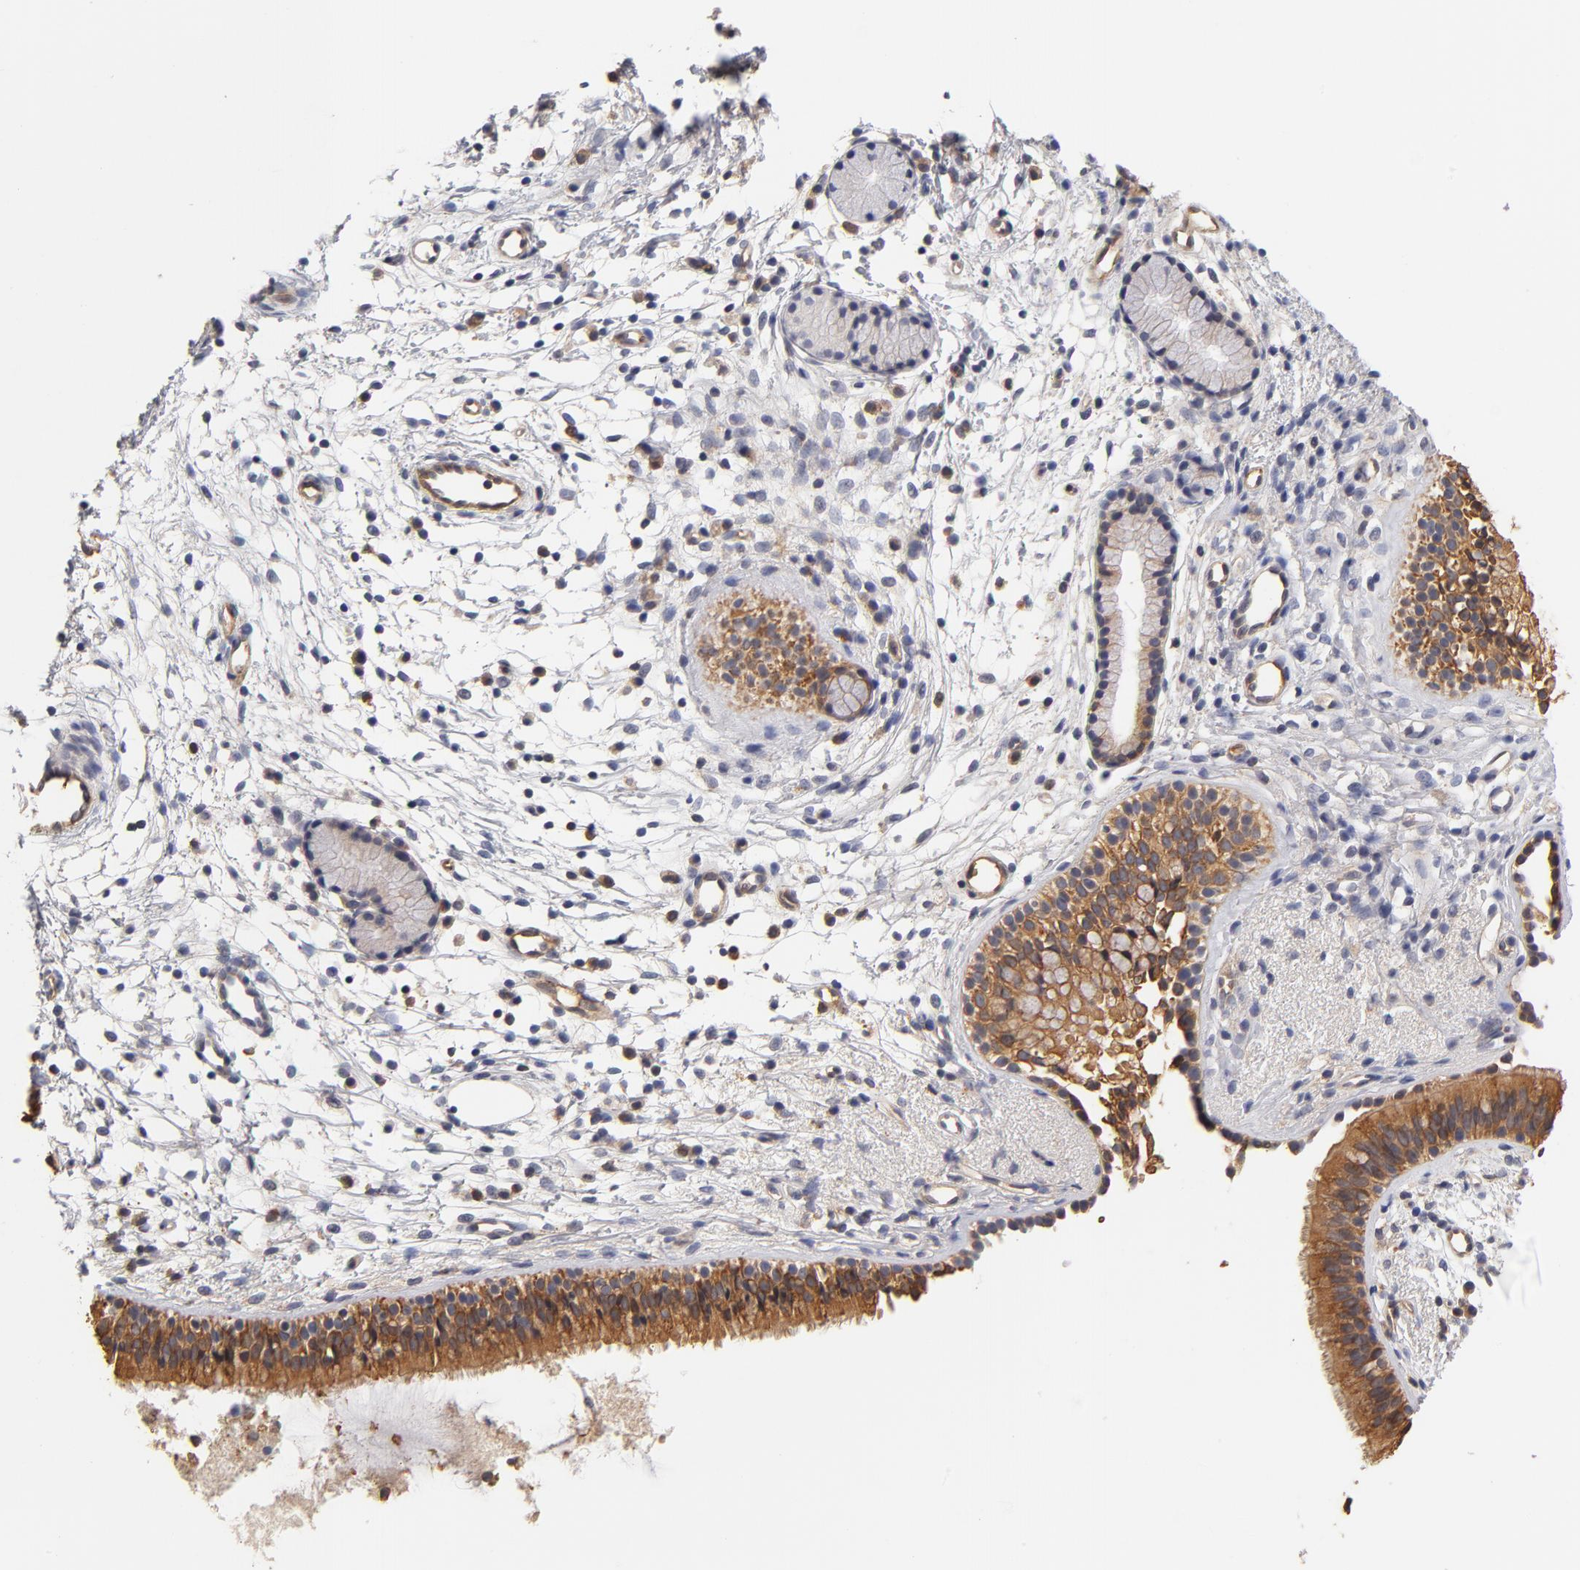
{"staining": {"intensity": "strong", "quantity": ">75%", "location": "cytoplasmic/membranous"}, "tissue": "nasopharynx", "cell_type": "Respiratory epithelial cells", "image_type": "normal", "snomed": [{"axis": "morphology", "description": "Normal tissue, NOS"}, {"axis": "topography", "description": "Nasopharynx"}], "caption": "Immunohistochemistry photomicrograph of benign nasopharynx stained for a protein (brown), which exhibits high levels of strong cytoplasmic/membranous positivity in about >75% of respiratory epithelial cells.", "gene": "FCMR", "patient": {"sex": "male", "age": 21}}